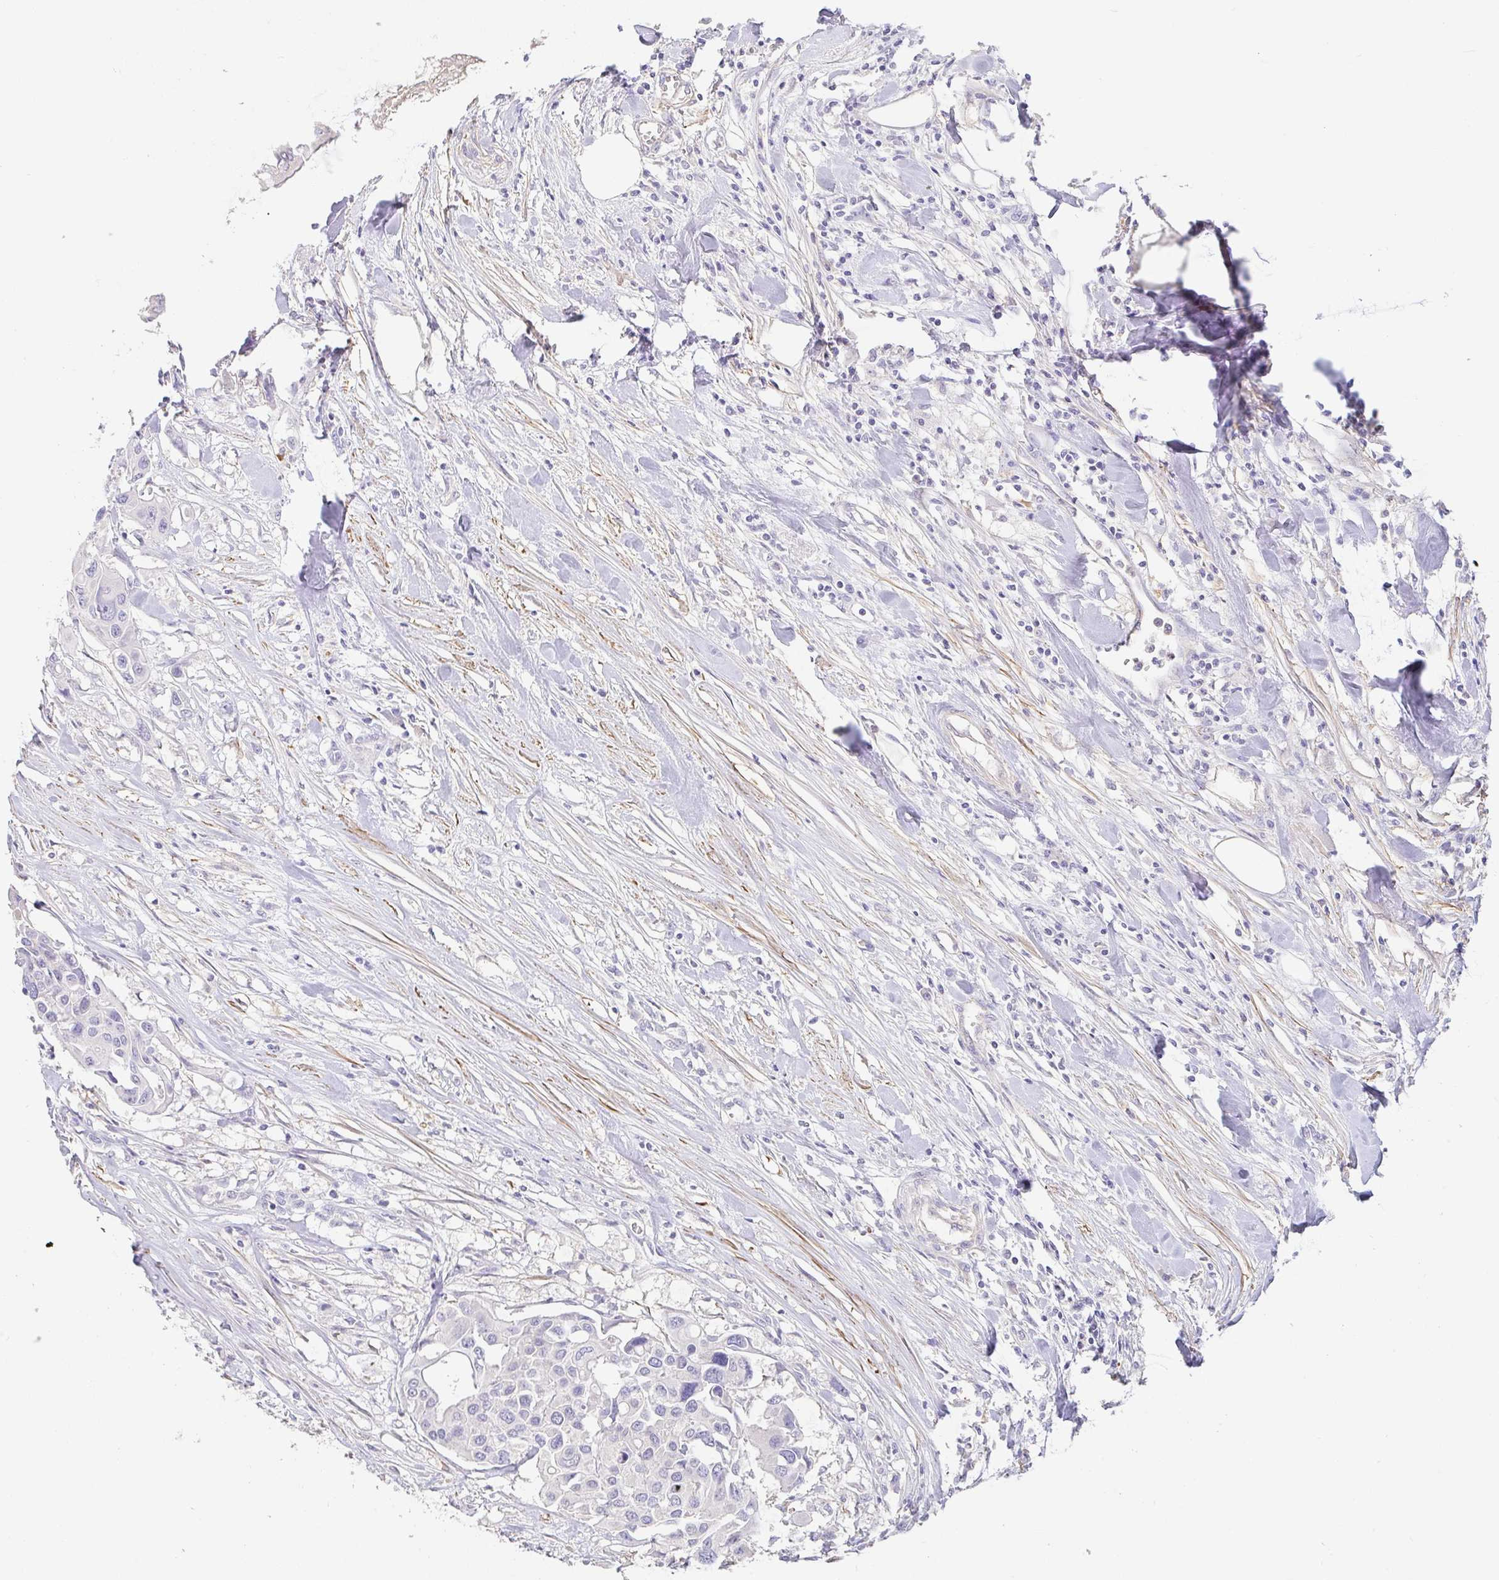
{"staining": {"intensity": "negative", "quantity": "none", "location": "none"}, "tissue": "colorectal cancer", "cell_type": "Tumor cells", "image_type": "cancer", "snomed": [{"axis": "morphology", "description": "Adenocarcinoma, NOS"}, {"axis": "topography", "description": "Colon"}], "caption": "High magnification brightfield microscopy of colorectal cancer (adenocarcinoma) stained with DAB (brown) and counterstained with hematoxylin (blue): tumor cells show no significant positivity. (DAB immunohistochemistry with hematoxylin counter stain).", "gene": "PYGM", "patient": {"sex": "male", "age": 77}}